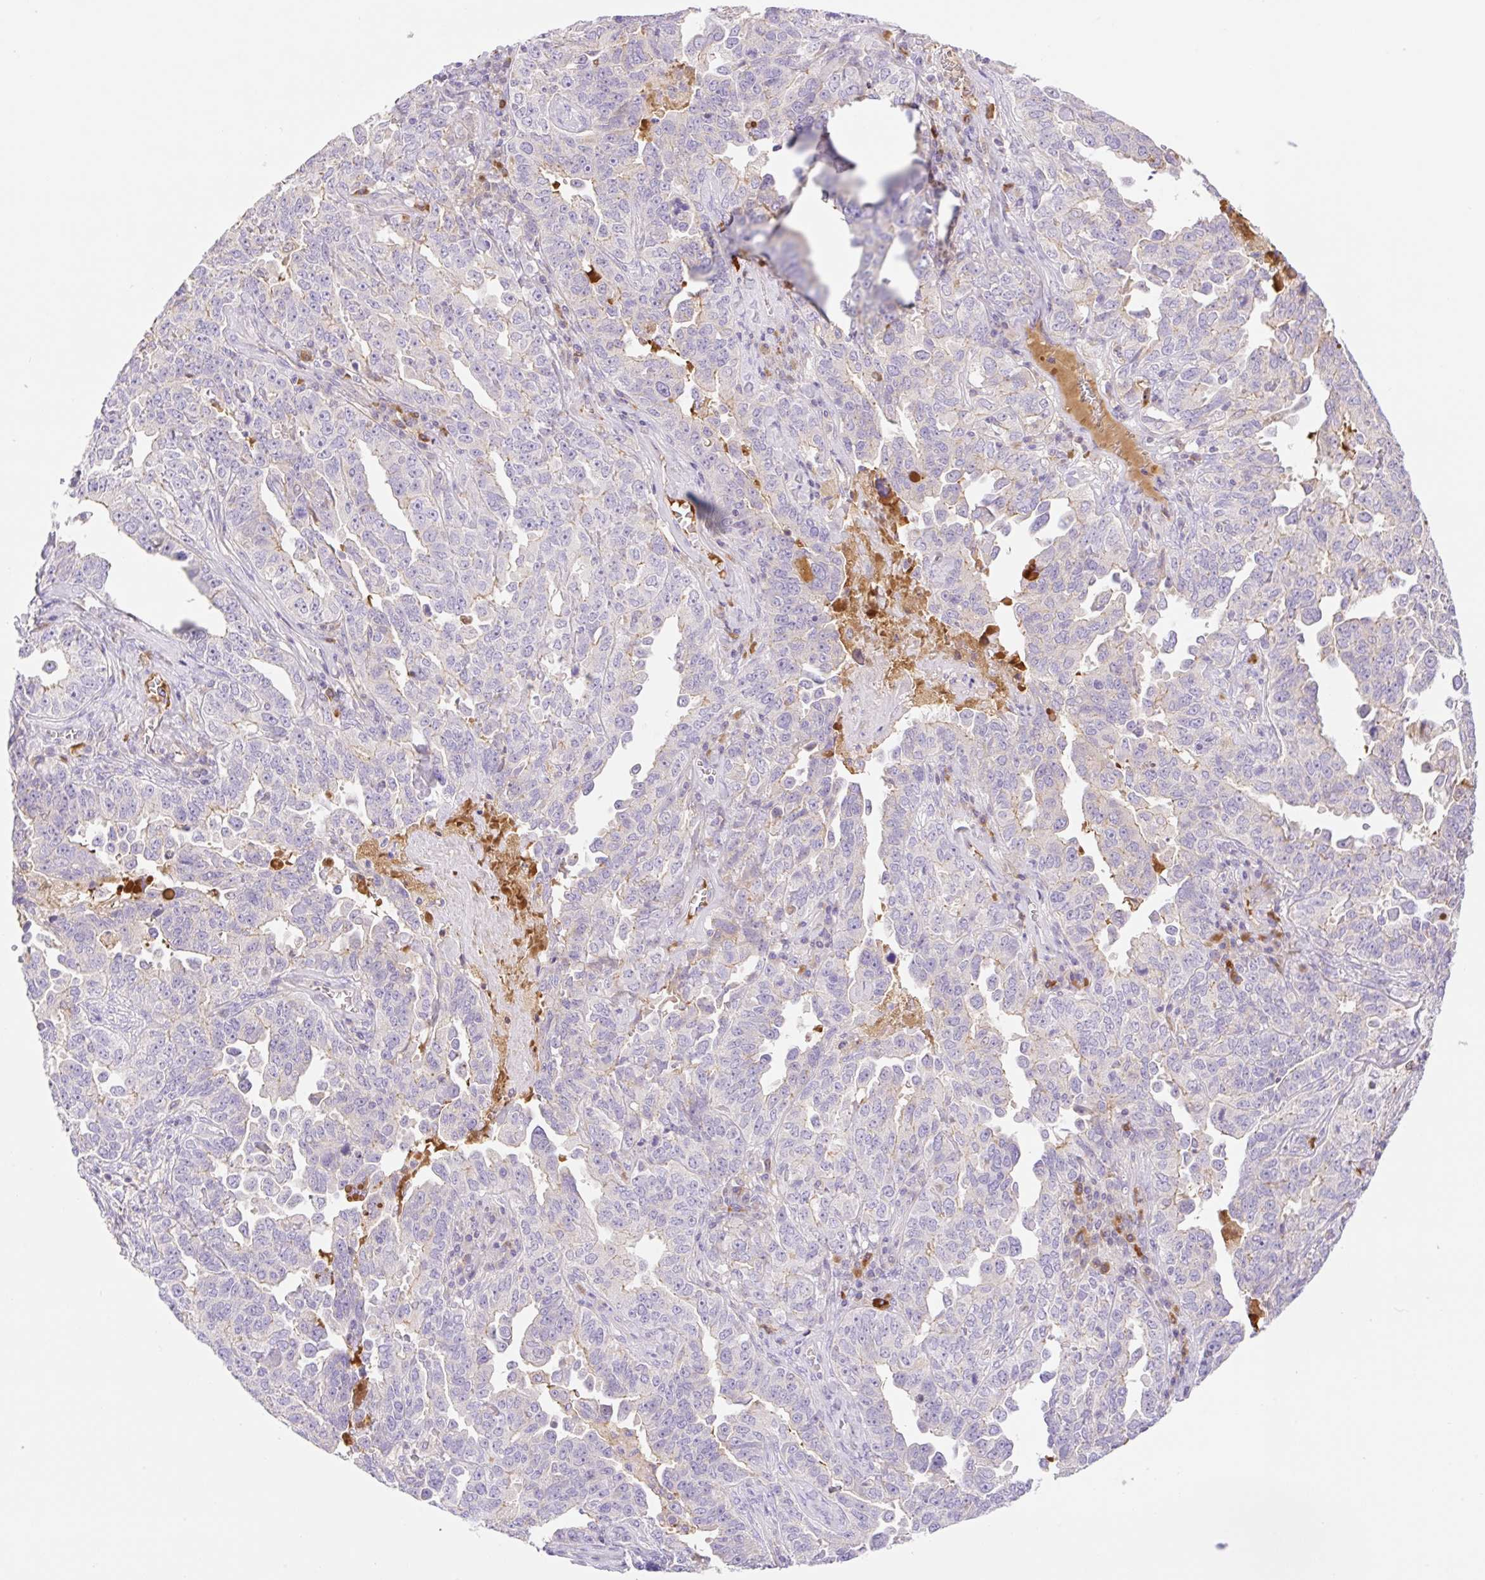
{"staining": {"intensity": "negative", "quantity": "none", "location": "none"}, "tissue": "ovarian cancer", "cell_type": "Tumor cells", "image_type": "cancer", "snomed": [{"axis": "morphology", "description": "Carcinoma, endometroid"}, {"axis": "topography", "description": "Ovary"}], "caption": "Tumor cells show no significant protein positivity in endometroid carcinoma (ovarian).", "gene": "DENND5A", "patient": {"sex": "female", "age": 62}}